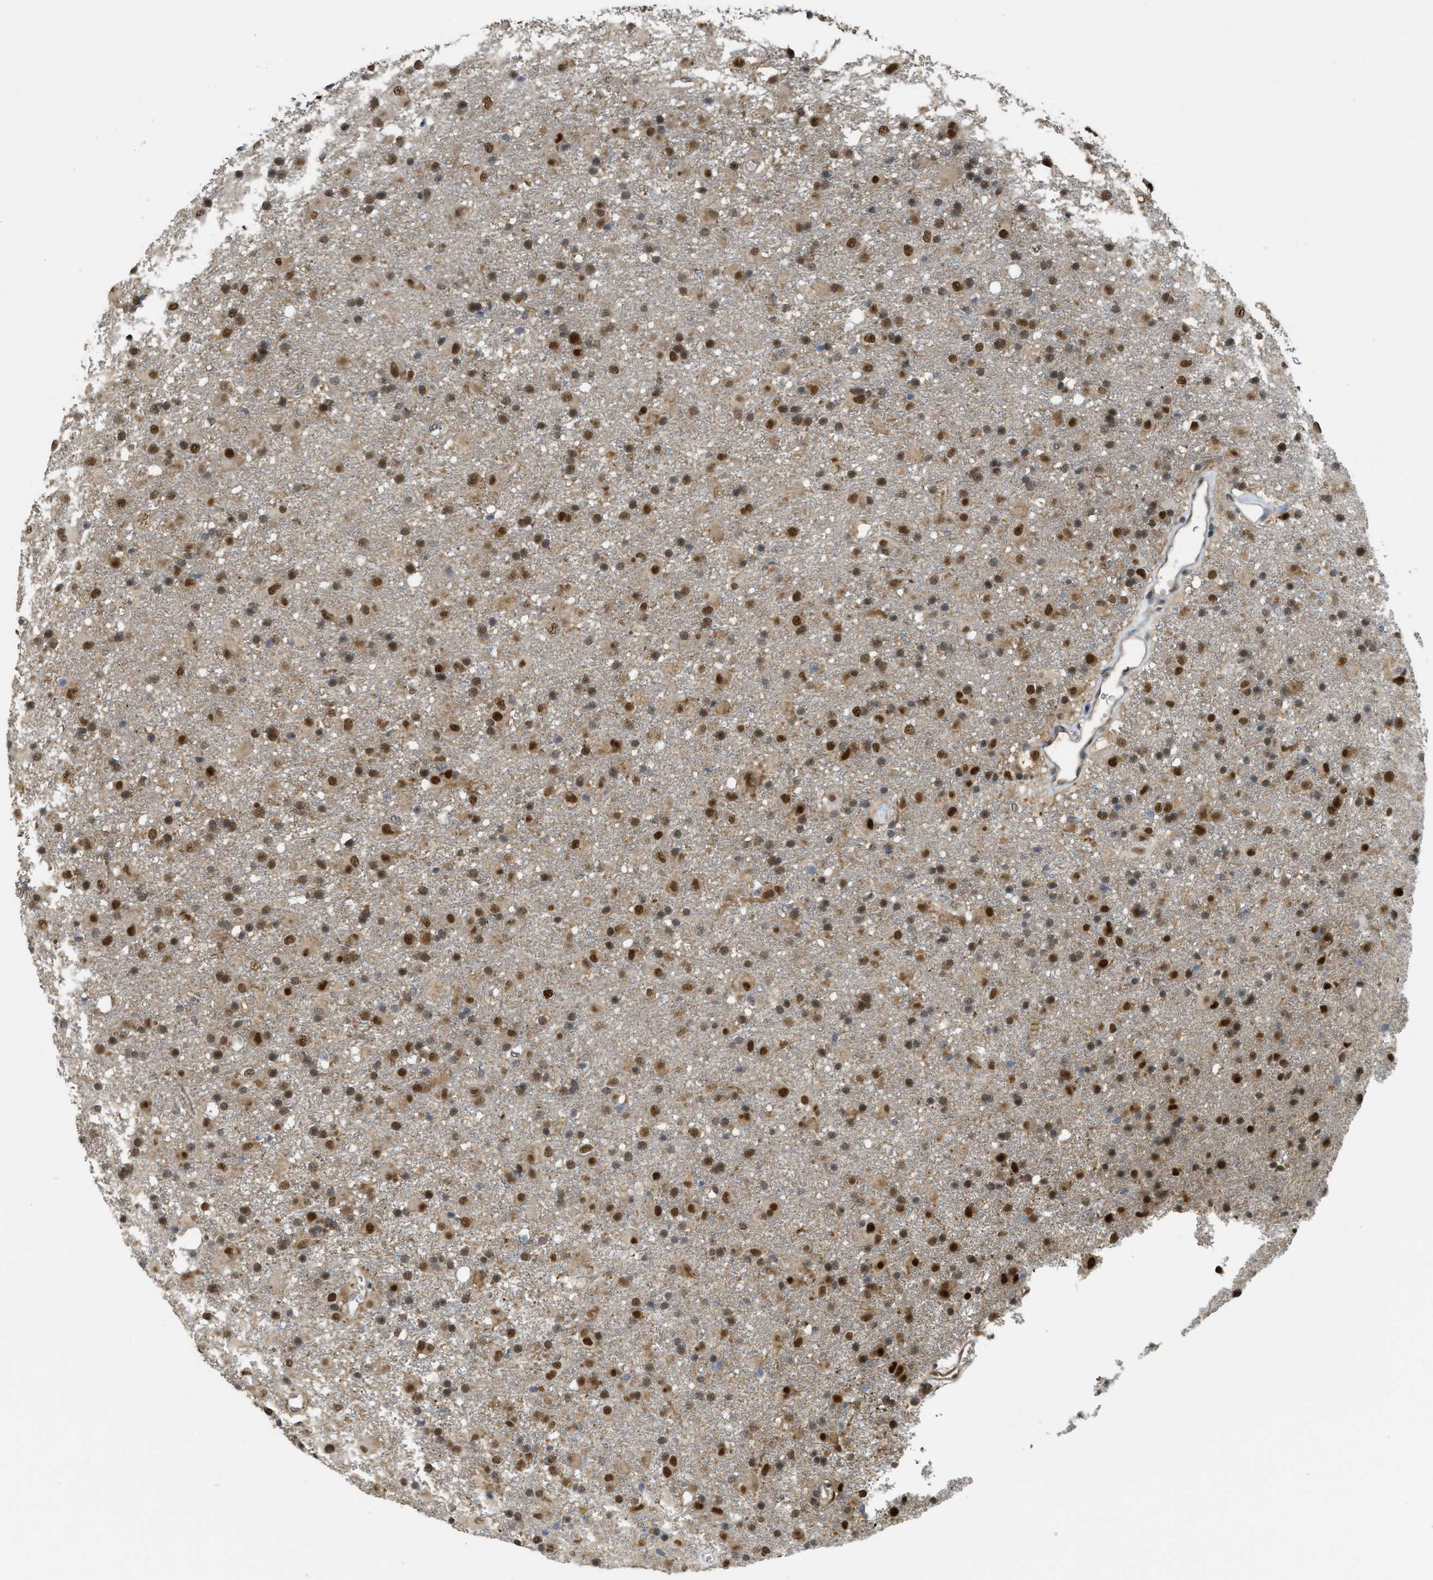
{"staining": {"intensity": "strong", "quantity": ">75%", "location": "nuclear"}, "tissue": "glioma", "cell_type": "Tumor cells", "image_type": "cancer", "snomed": [{"axis": "morphology", "description": "Glioma, malignant, Low grade"}, {"axis": "topography", "description": "Brain"}], "caption": "Protein analysis of glioma tissue exhibits strong nuclear positivity in about >75% of tumor cells. The staining is performed using DAB brown chromogen to label protein expression. The nuclei are counter-stained blue using hematoxylin.", "gene": "PSMC5", "patient": {"sex": "male", "age": 65}}